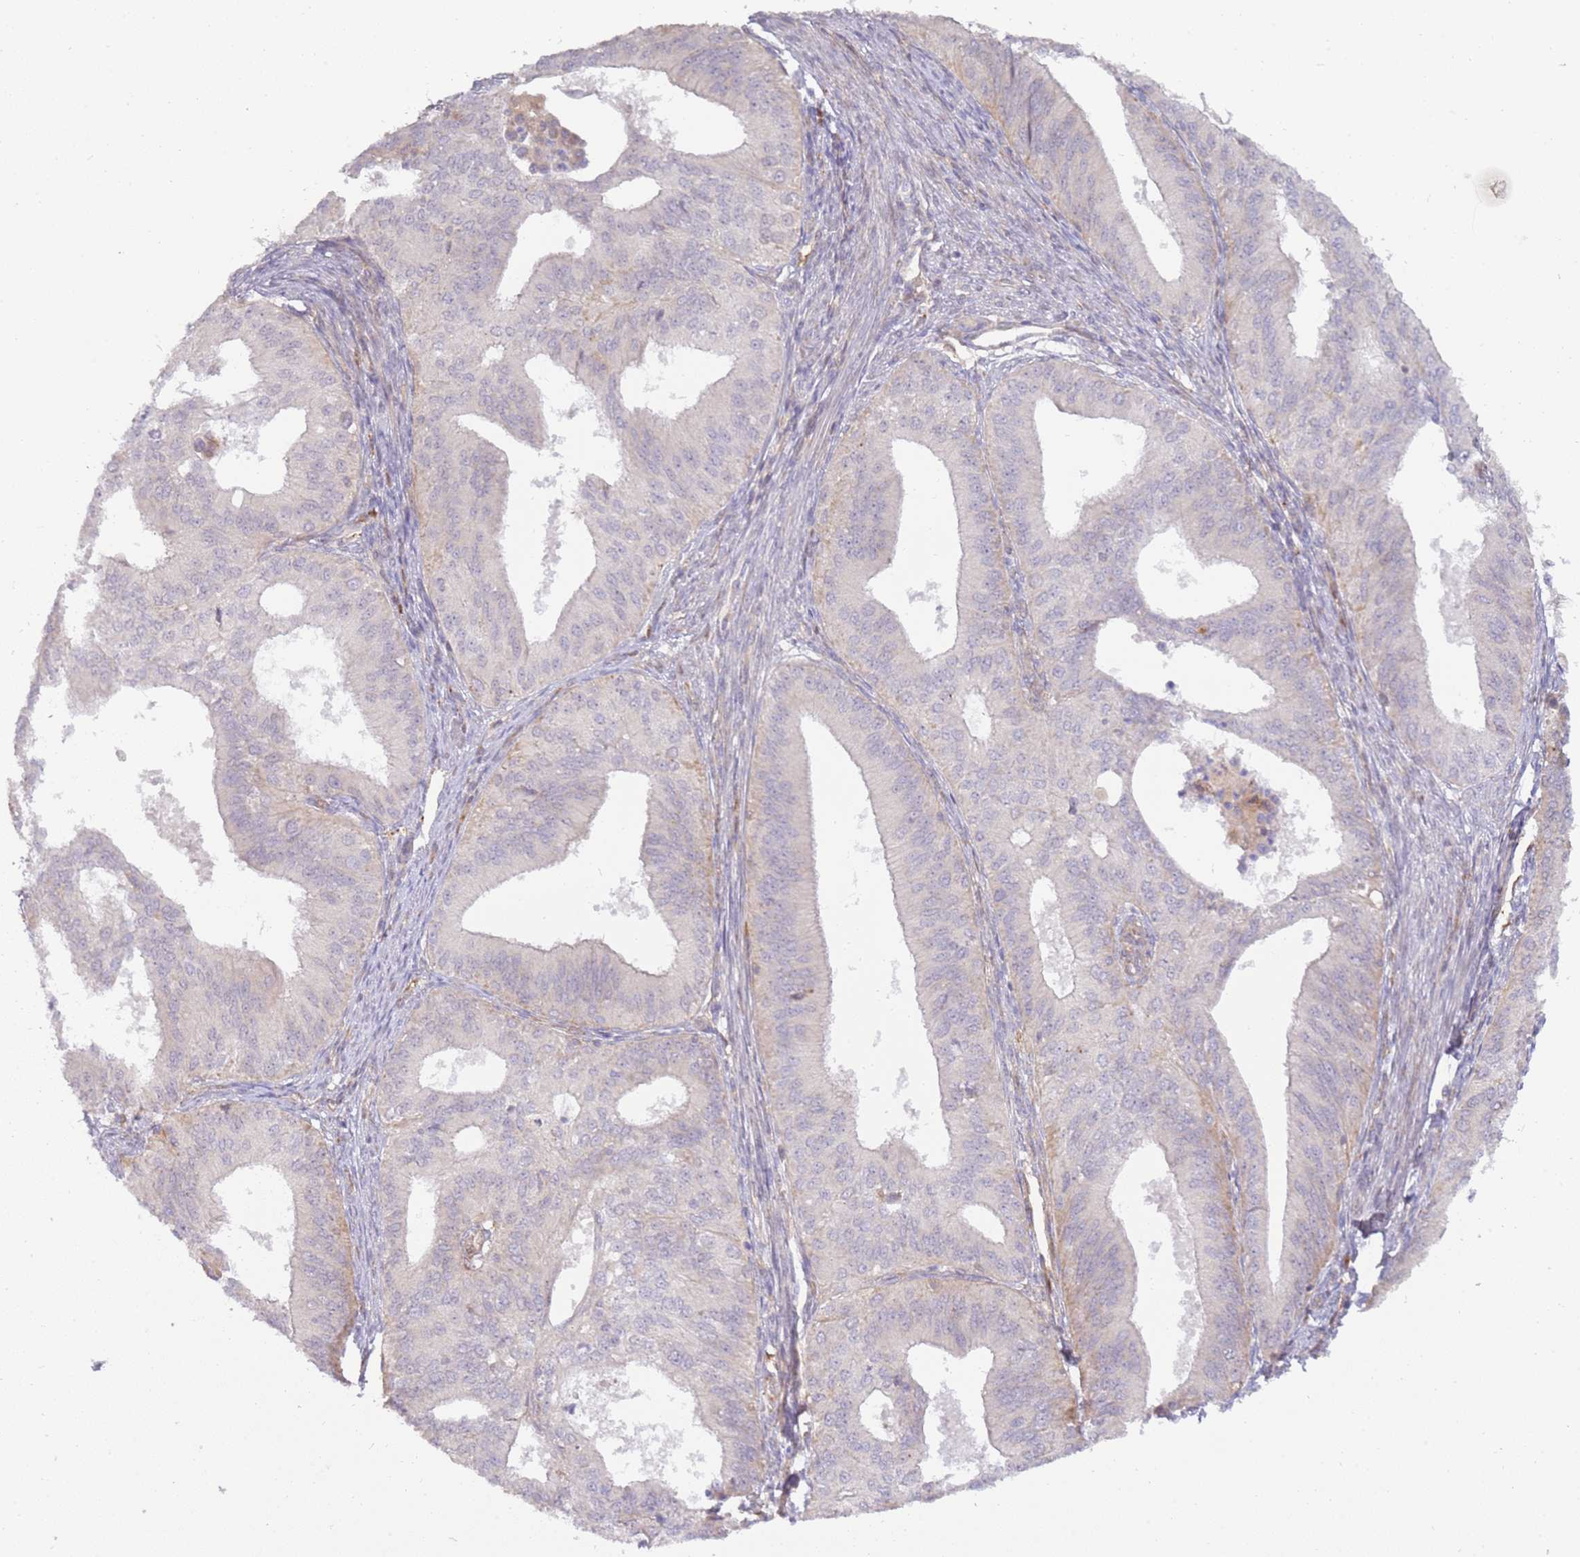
{"staining": {"intensity": "weak", "quantity": "<25%", "location": "cytoplasmic/membranous"}, "tissue": "endometrial cancer", "cell_type": "Tumor cells", "image_type": "cancer", "snomed": [{"axis": "morphology", "description": "Adenocarcinoma, NOS"}, {"axis": "topography", "description": "Endometrium"}], "caption": "High magnification brightfield microscopy of endometrial cancer stained with DAB (3,3'-diaminobenzidine) (brown) and counterstained with hematoxylin (blue): tumor cells show no significant staining.", "gene": "GRAP", "patient": {"sex": "female", "age": 50}}